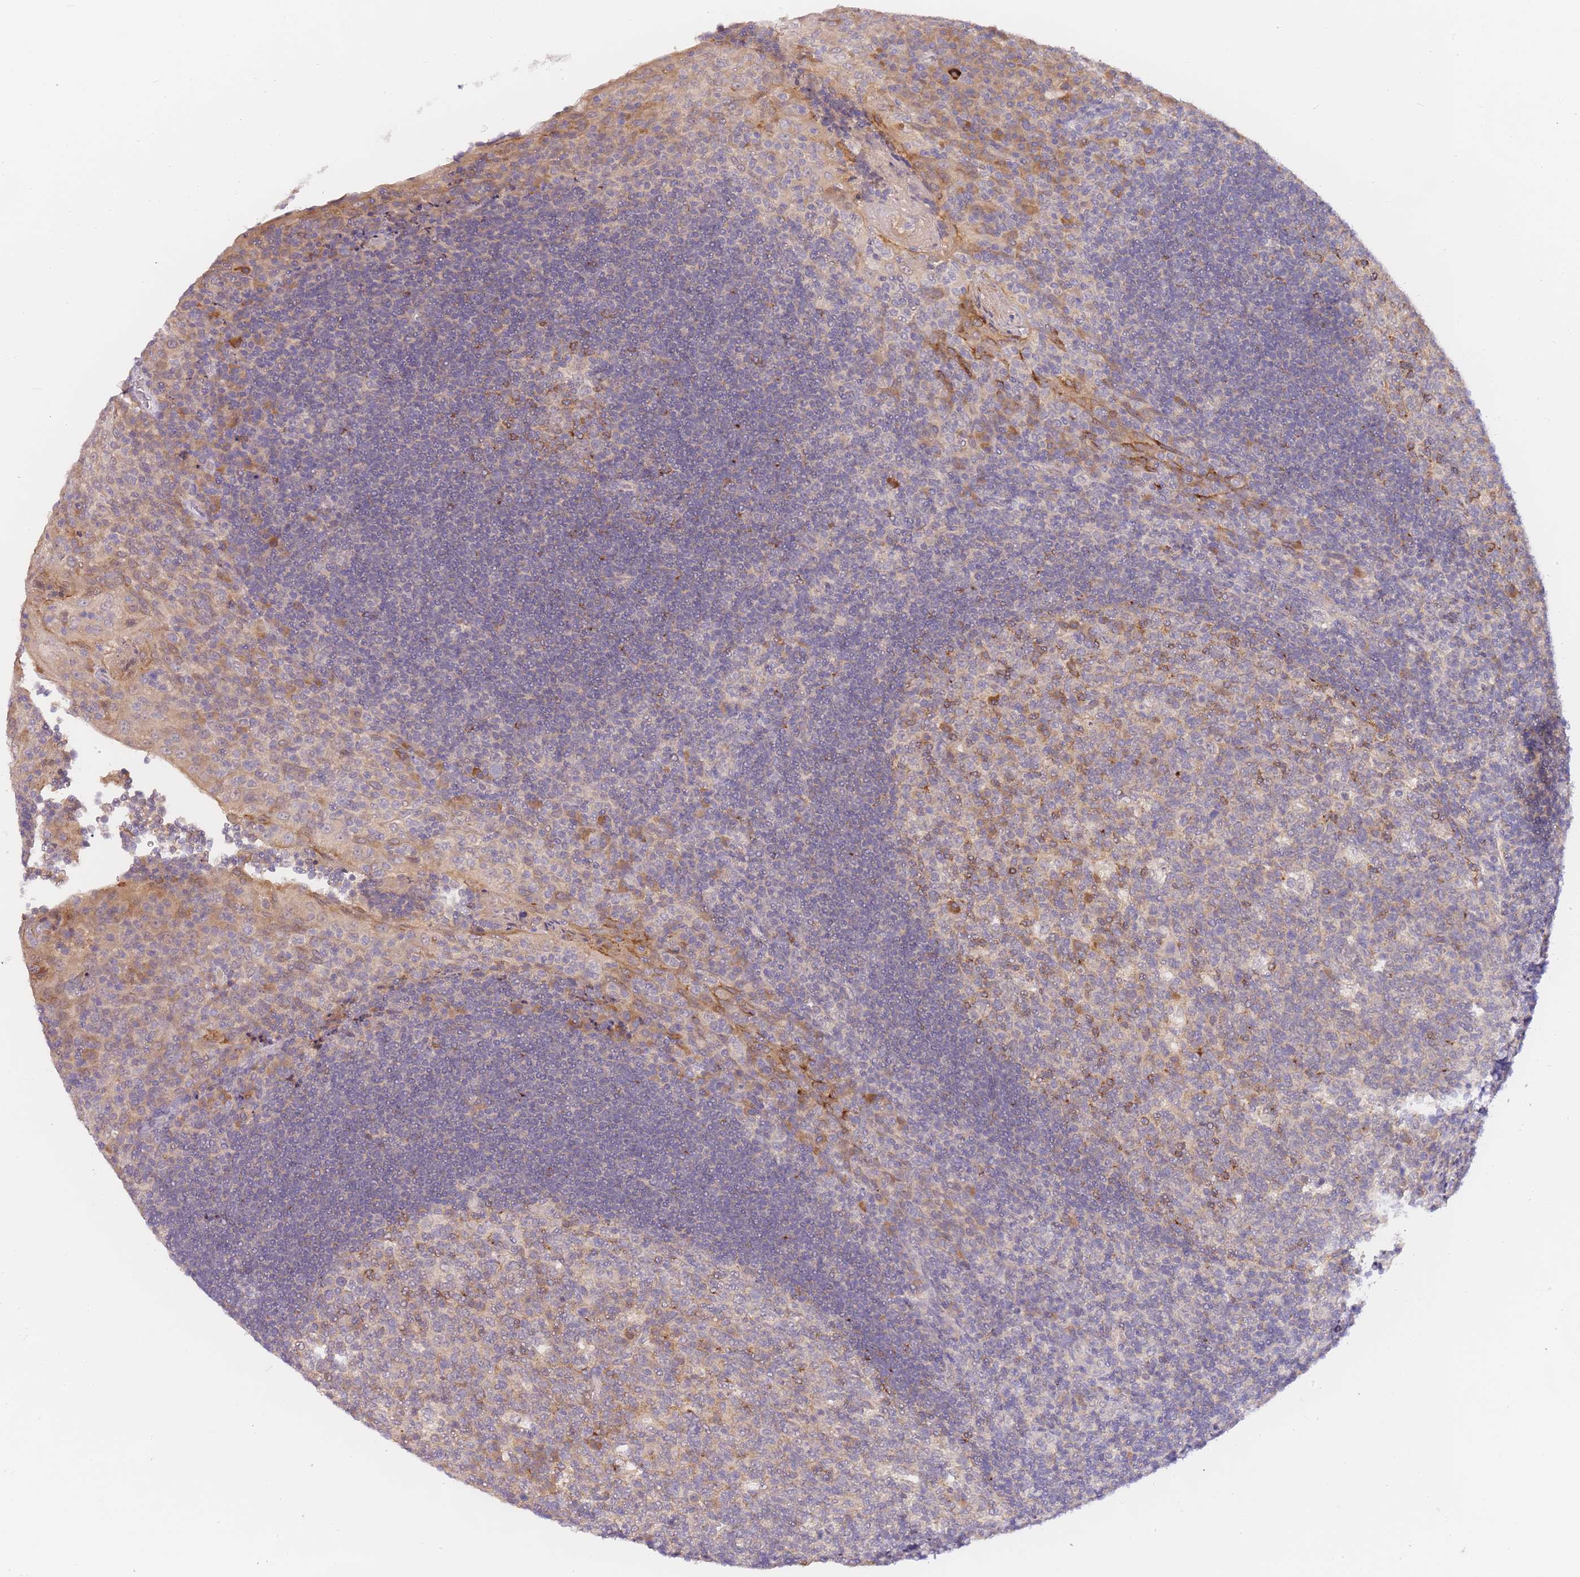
{"staining": {"intensity": "weak", "quantity": "<25%", "location": "cytoplasmic/membranous"}, "tissue": "tonsil", "cell_type": "Germinal center cells", "image_type": "normal", "snomed": [{"axis": "morphology", "description": "Normal tissue, NOS"}, {"axis": "topography", "description": "Tonsil"}], "caption": "Immunohistochemistry of benign human tonsil reveals no expression in germinal center cells. (Immunohistochemistry, brightfield microscopy, high magnification).", "gene": "ZNF577", "patient": {"sex": "male", "age": 17}}